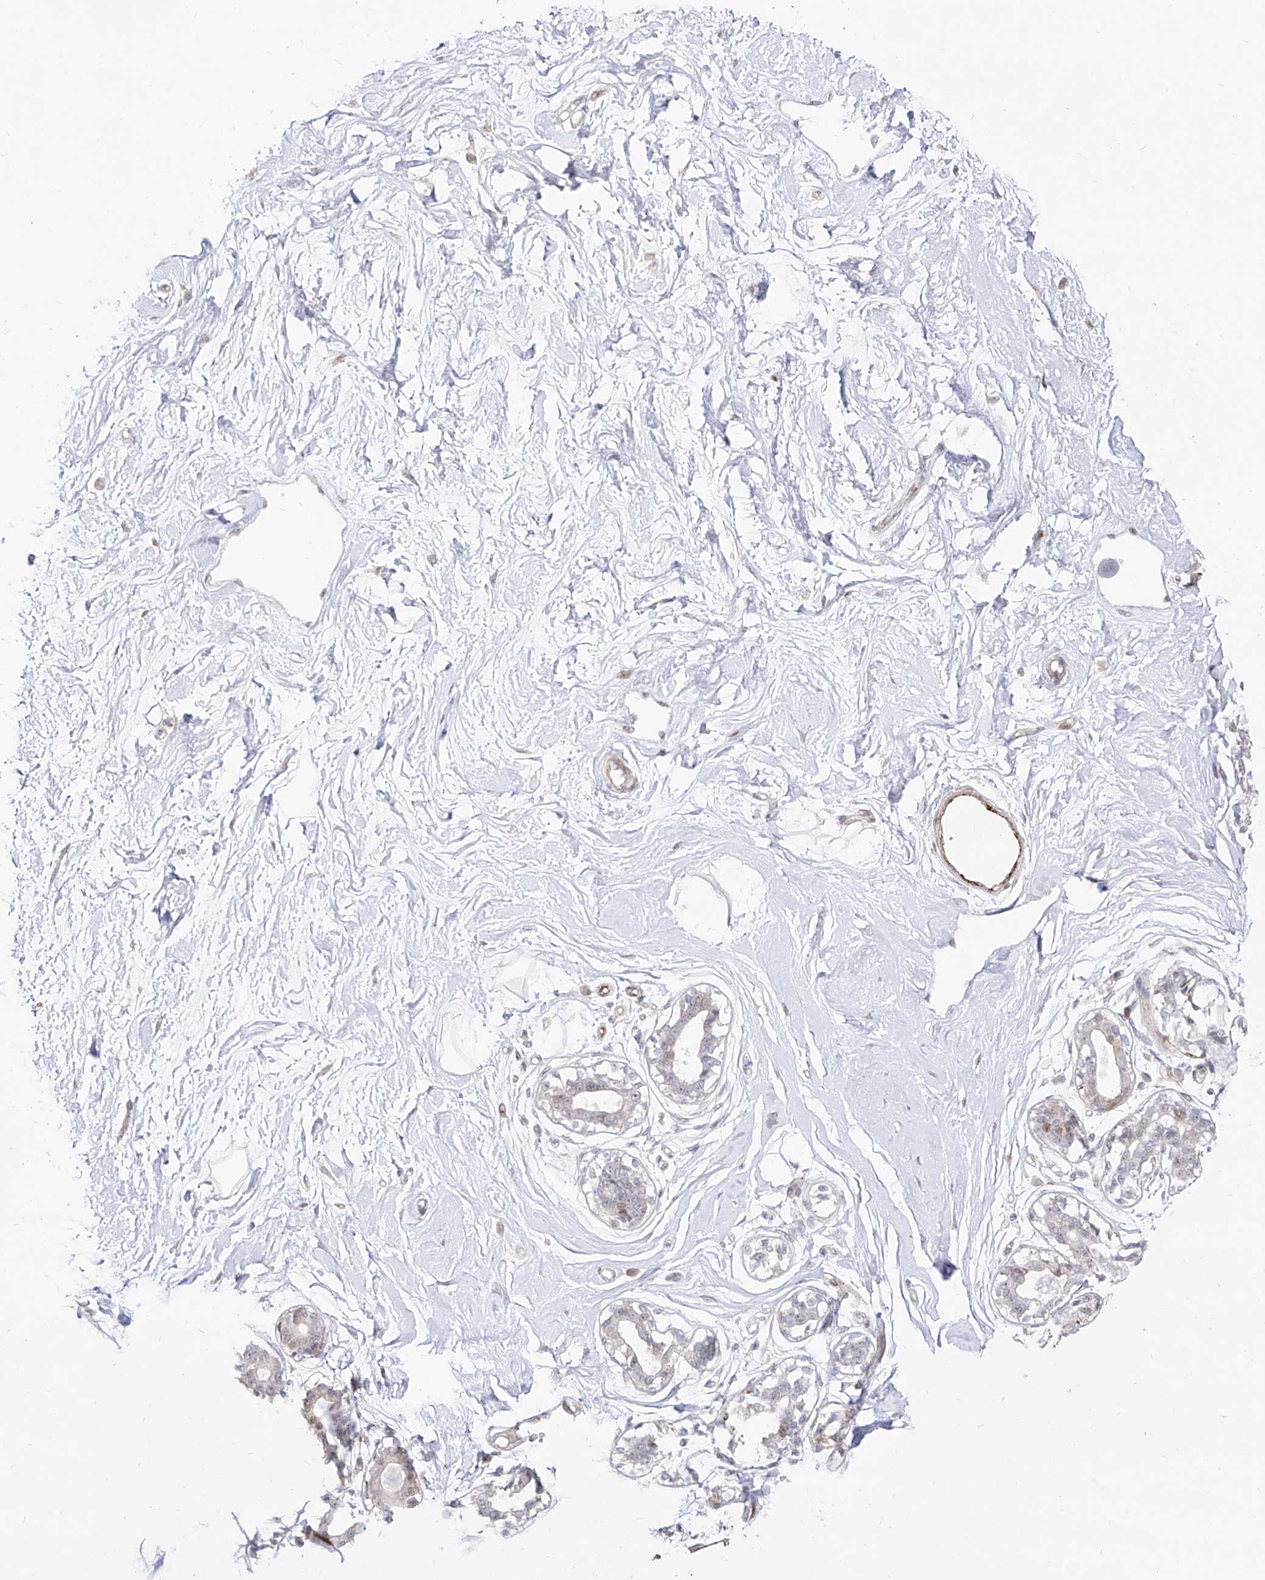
{"staining": {"intensity": "negative", "quantity": "none", "location": "none"}, "tissue": "breast", "cell_type": "Adipocytes", "image_type": "normal", "snomed": [{"axis": "morphology", "description": "Normal tissue, NOS"}, {"axis": "topography", "description": "Breast"}], "caption": "DAB immunohistochemical staining of unremarkable breast shows no significant positivity in adipocytes. (Brightfield microscopy of DAB immunohistochemistry (IHC) at high magnification).", "gene": "ZNF180", "patient": {"sex": "female", "age": 45}}